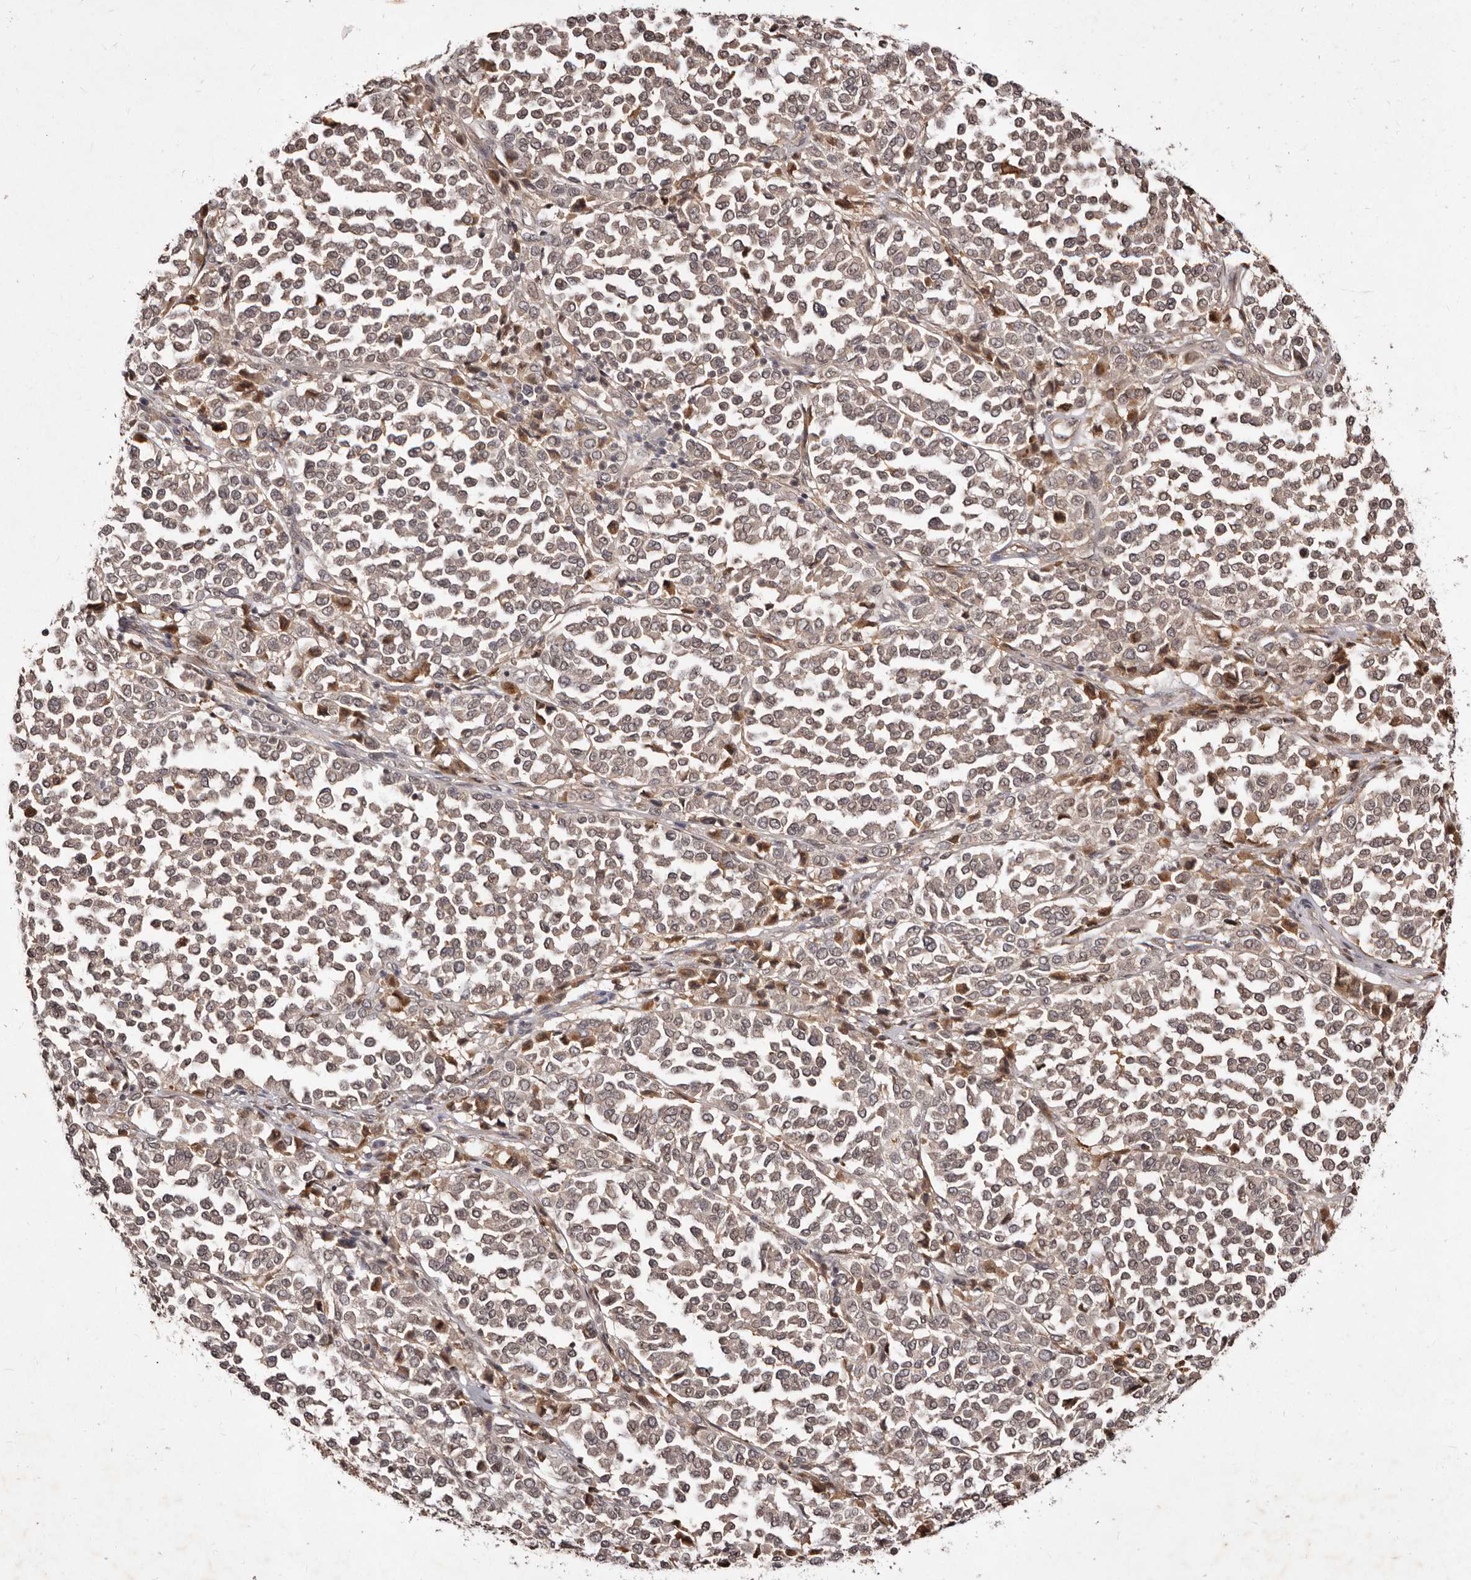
{"staining": {"intensity": "weak", "quantity": "25%-75%", "location": "cytoplasmic/membranous"}, "tissue": "melanoma", "cell_type": "Tumor cells", "image_type": "cancer", "snomed": [{"axis": "morphology", "description": "Malignant melanoma, Metastatic site"}, {"axis": "topography", "description": "Pancreas"}], "caption": "Malignant melanoma (metastatic site) stained with a brown dye shows weak cytoplasmic/membranous positive staining in about 25%-75% of tumor cells.", "gene": "LCORL", "patient": {"sex": "female", "age": 30}}